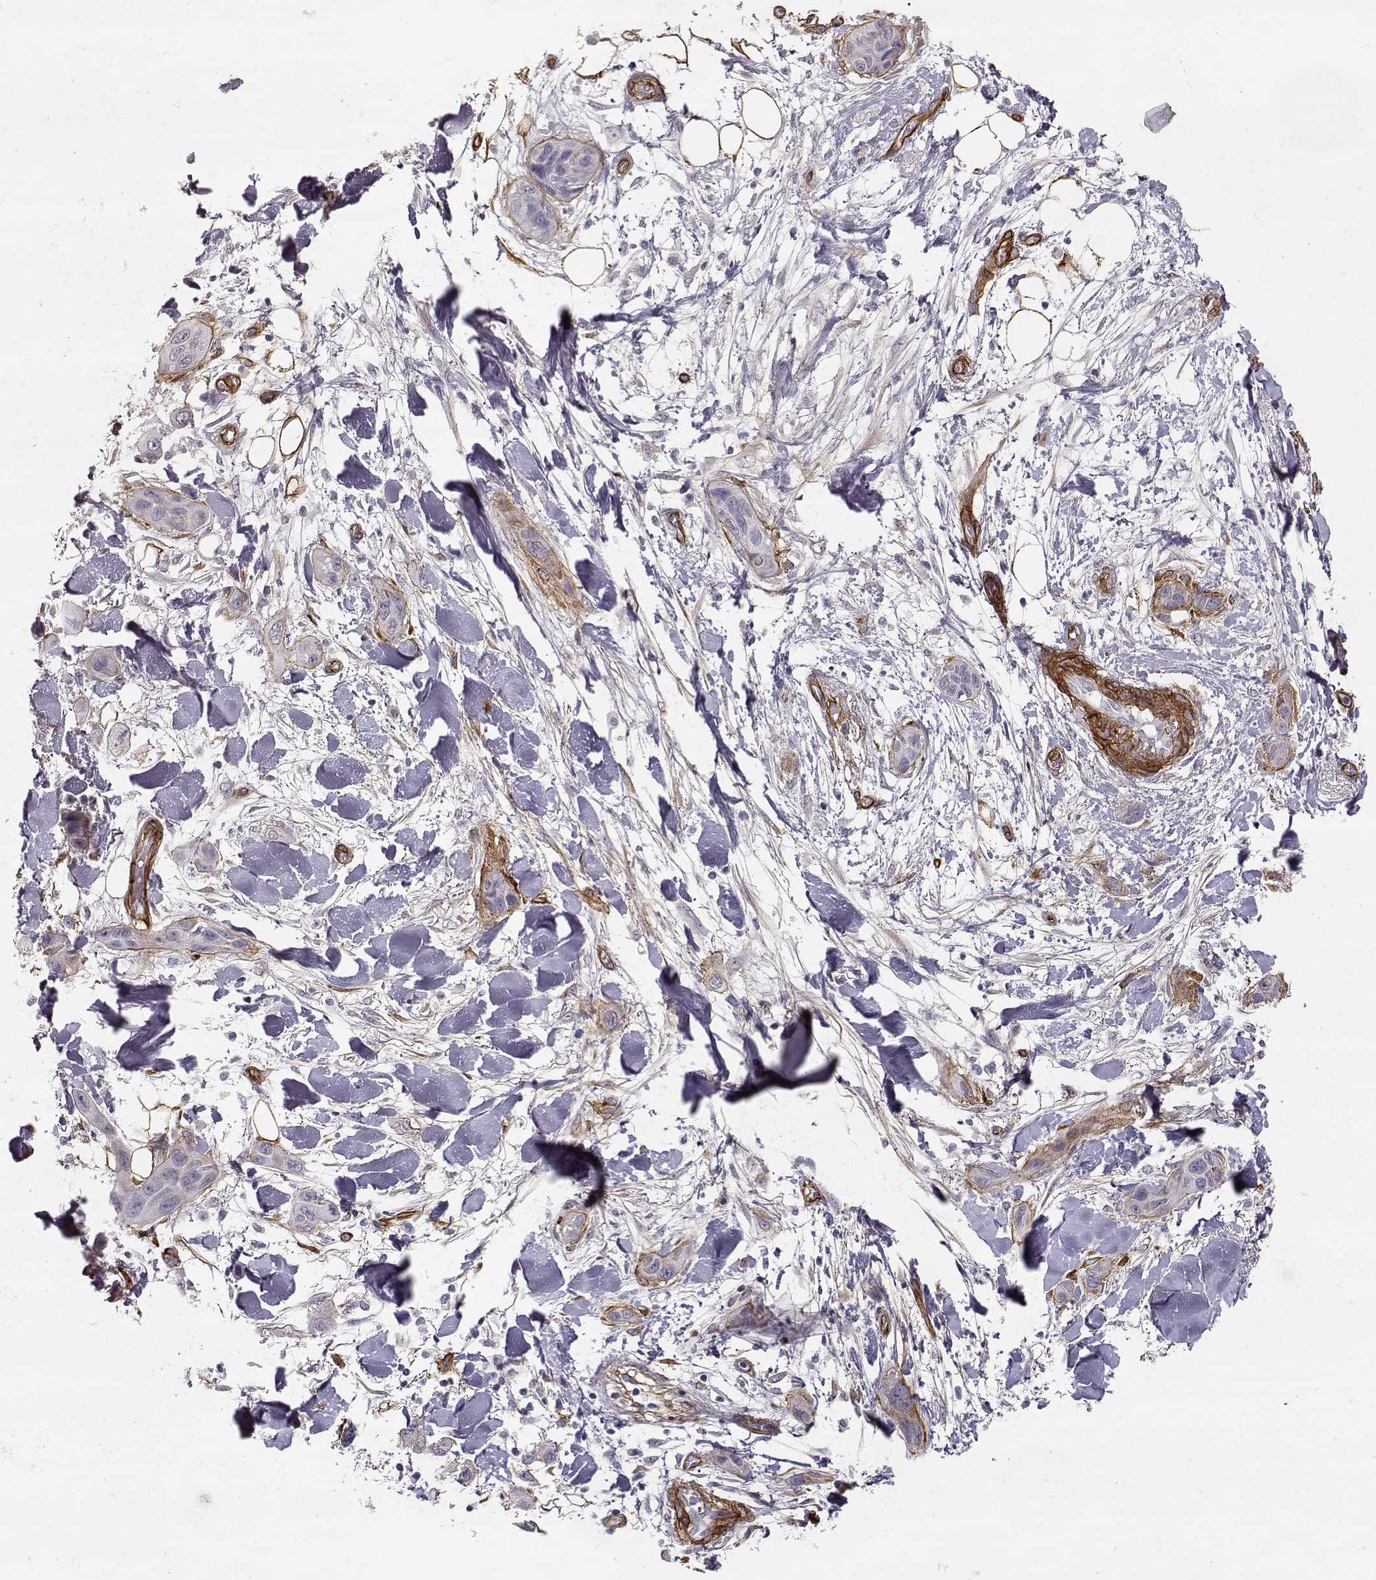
{"staining": {"intensity": "negative", "quantity": "none", "location": "none"}, "tissue": "skin cancer", "cell_type": "Tumor cells", "image_type": "cancer", "snomed": [{"axis": "morphology", "description": "Squamous cell carcinoma, NOS"}, {"axis": "topography", "description": "Skin"}], "caption": "The IHC micrograph has no significant expression in tumor cells of skin squamous cell carcinoma tissue.", "gene": "LAMC1", "patient": {"sex": "male", "age": 79}}